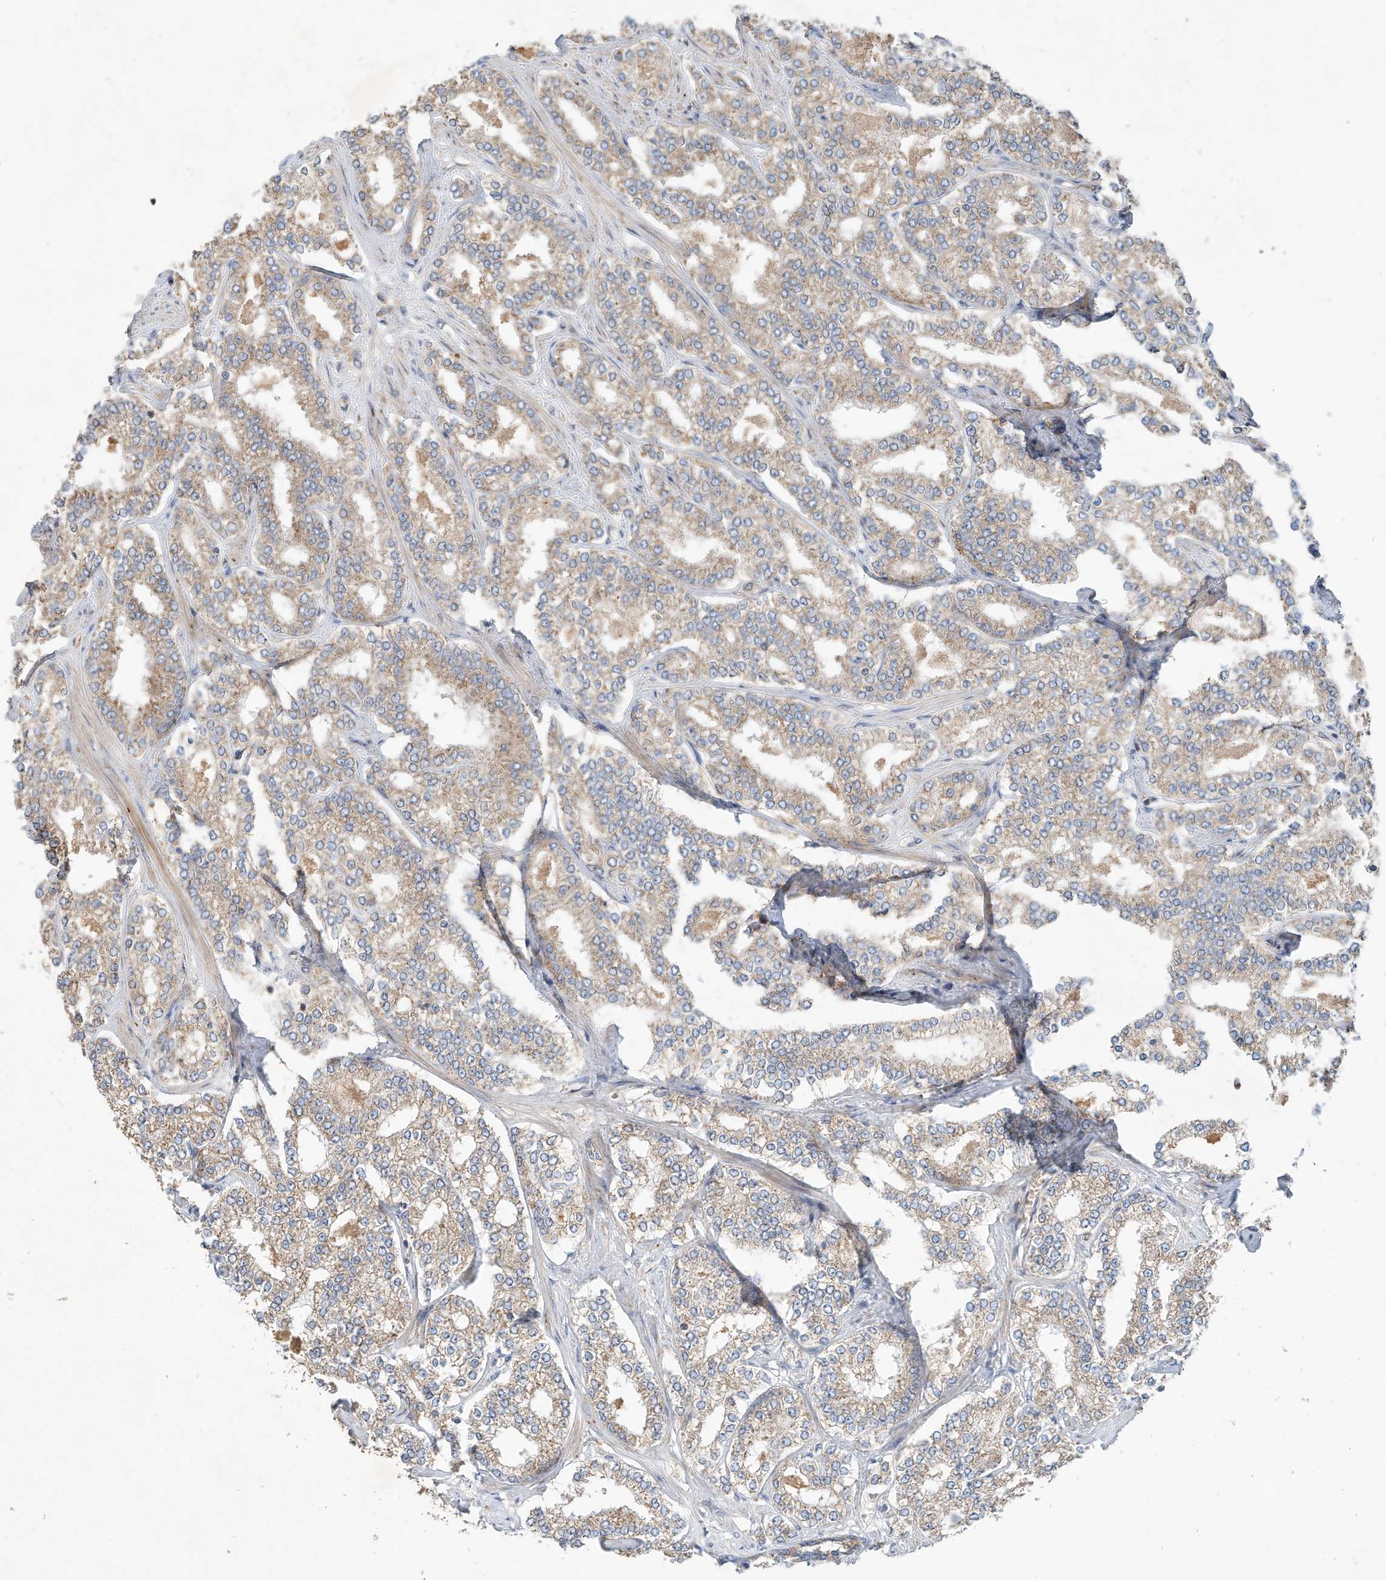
{"staining": {"intensity": "moderate", "quantity": ">75%", "location": "cytoplasmic/membranous"}, "tissue": "prostate cancer", "cell_type": "Tumor cells", "image_type": "cancer", "snomed": [{"axis": "morphology", "description": "Normal tissue, NOS"}, {"axis": "morphology", "description": "Adenocarcinoma, High grade"}, {"axis": "topography", "description": "Prostate"}], "caption": "A medium amount of moderate cytoplasmic/membranous expression is appreciated in about >75% of tumor cells in prostate cancer tissue.", "gene": "CPAMD8", "patient": {"sex": "male", "age": 83}}